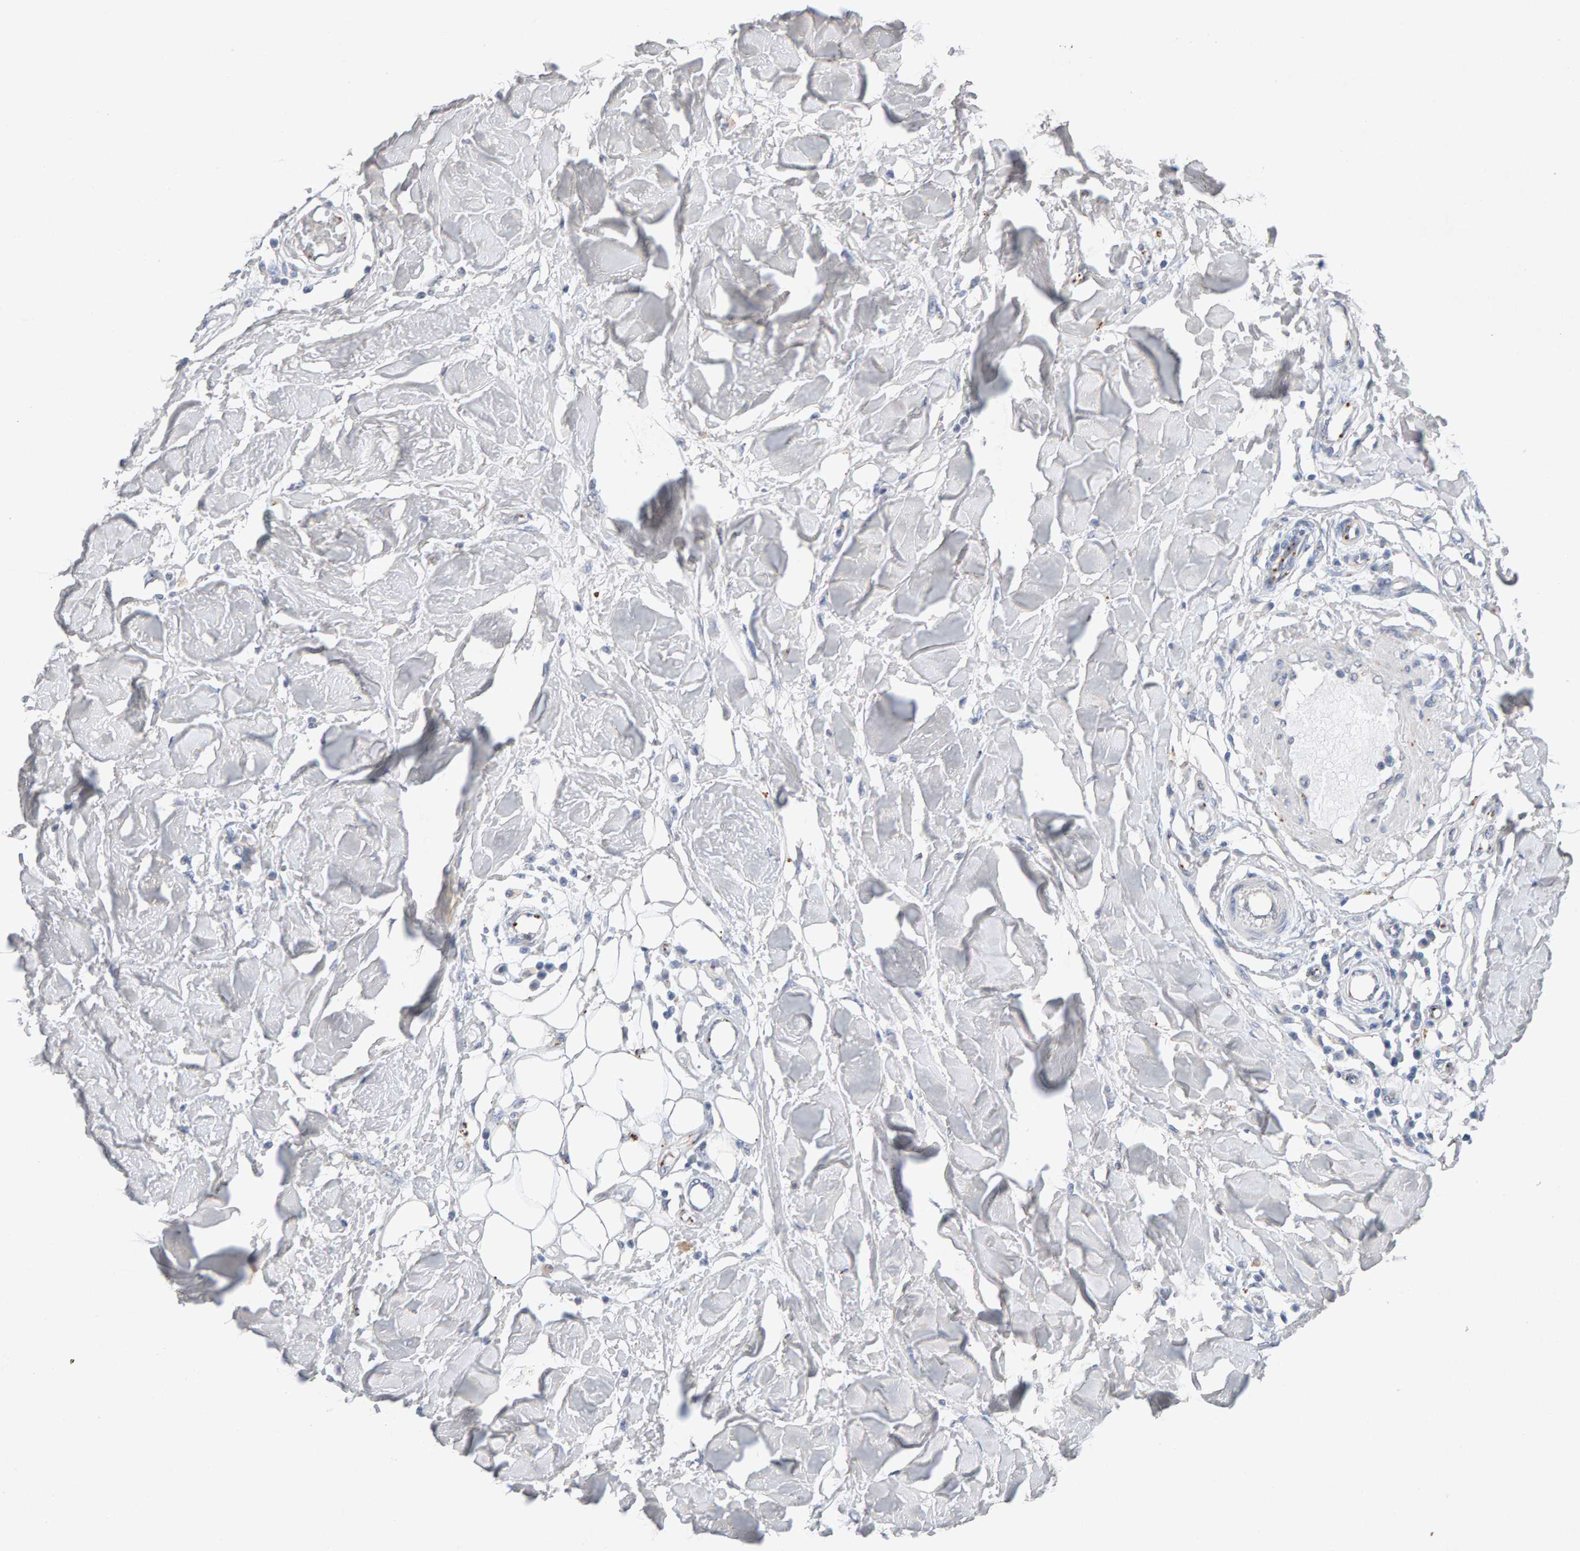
{"staining": {"intensity": "negative", "quantity": "none", "location": "none"}, "tissue": "adipose tissue", "cell_type": "Adipocytes", "image_type": "normal", "snomed": [{"axis": "morphology", "description": "Normal tissue, NOS"}, {"axis": "morphology", "description": "Squamous cell carcinoma, NOS"}, {"axis": "topography", "description": "Skin"}, {"axis": "topography", "description": "Peripheral nerve tissue"}], "caption": "DAB (3,3'-diaminobenzidine) immunohistochemical staining of unremarkable adipose tissue displays no significant positivity in adipocytes.", "gene": "PTPRM", "patient": {"sex": "male", "age": 83}}